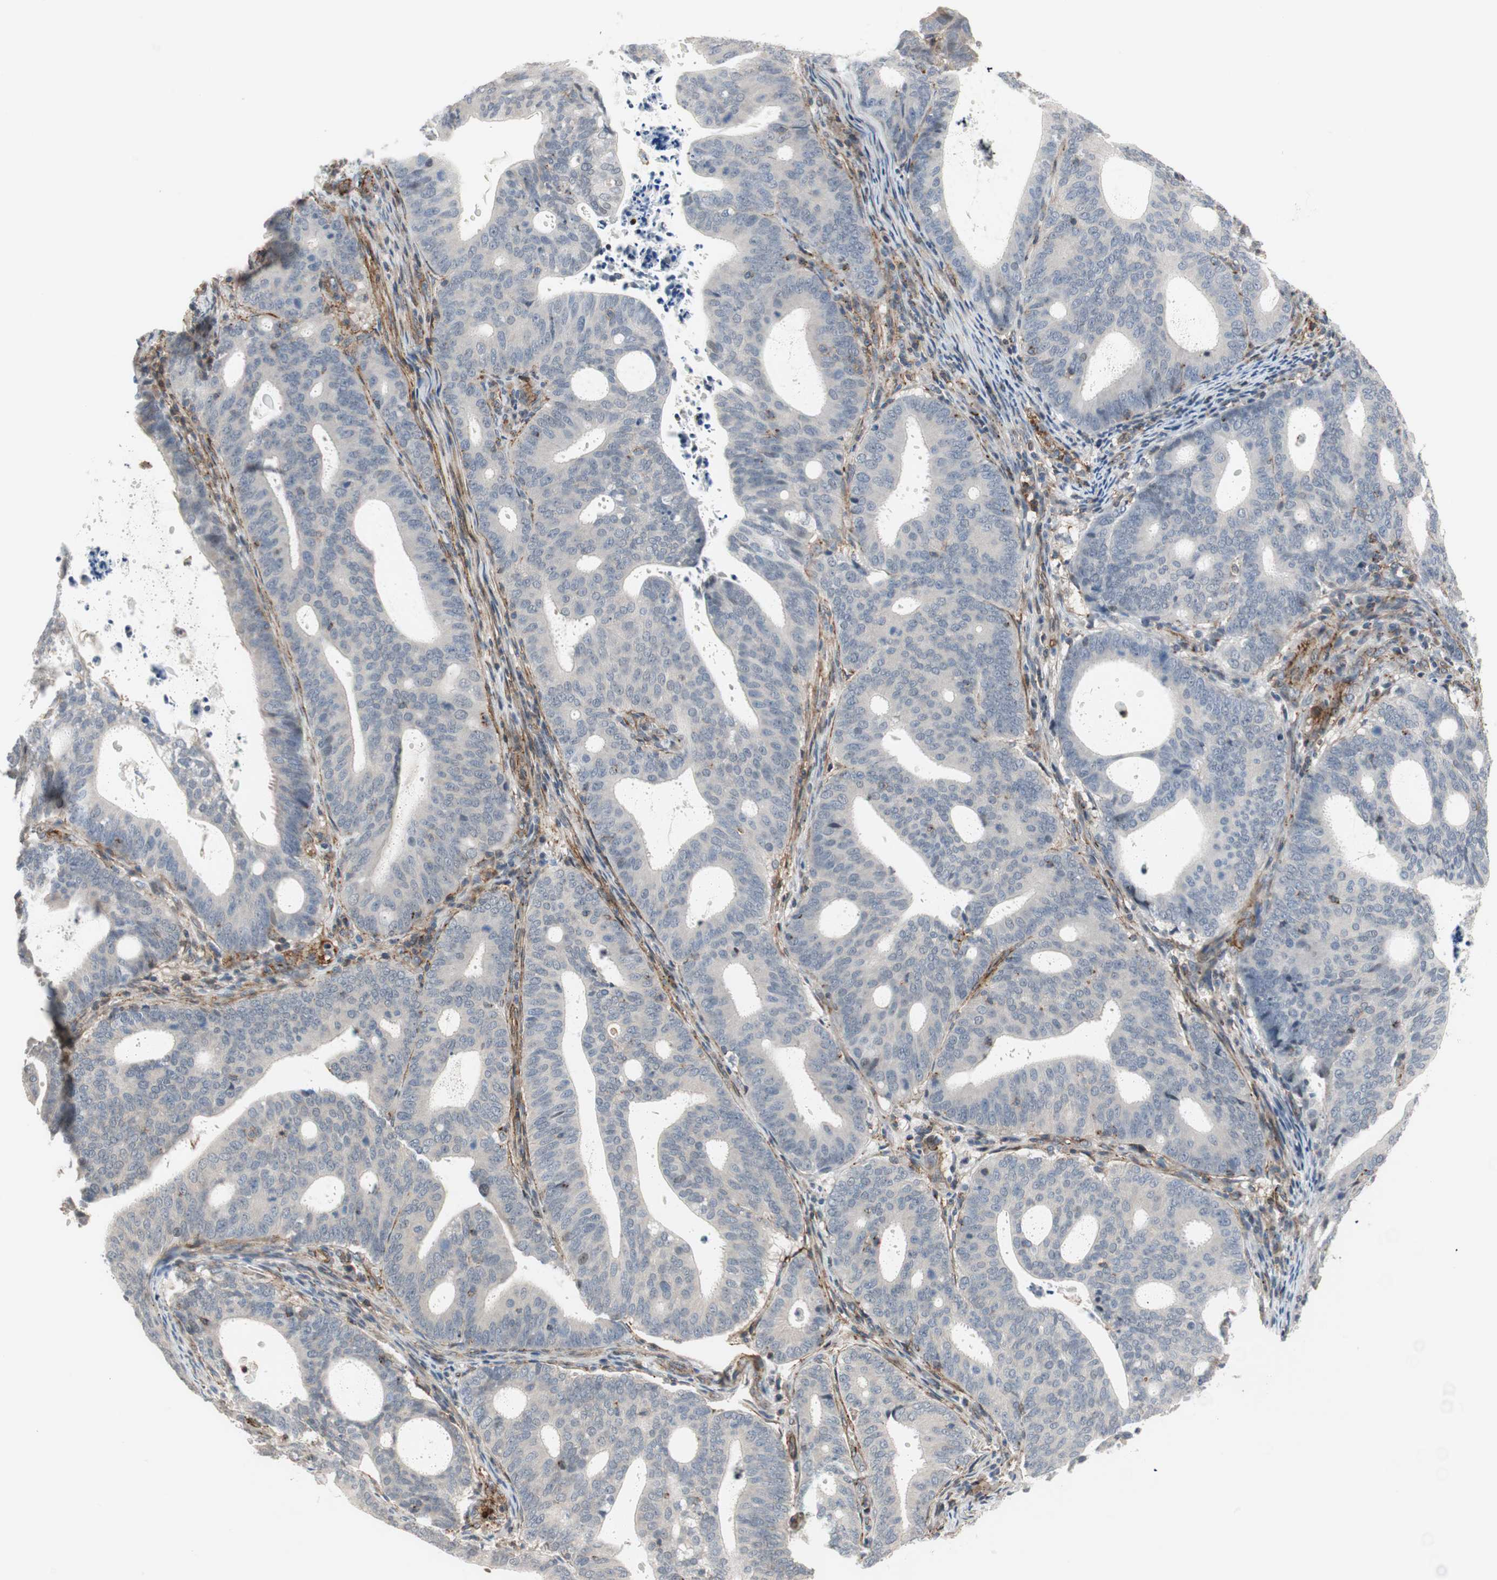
{"staining": {"intensity": "weak", "quantity": "<25%", "location": "nuclear"}, "tissue": "endometrial cancer", "cell_type": "Tumor cells", "image_type": "cancer", "snomed": [{"axis": "morphology", "description": "Adenocarcinoma, NOS"}, {"axis": "topography", "description": "Uterus"}], "caption": "This micrograph is of endometrial cancer stained with immunohistochemistry (IHC) to label a protein in brown with the nuclei are counter-stained blue. There is no expression in tumor cells. (DAB (3,3'-diaminobenzidine) IHC with hematoxylin counter stain).", "gene": "GRHL1", "patient": {"sex": "female", "age": 83}}